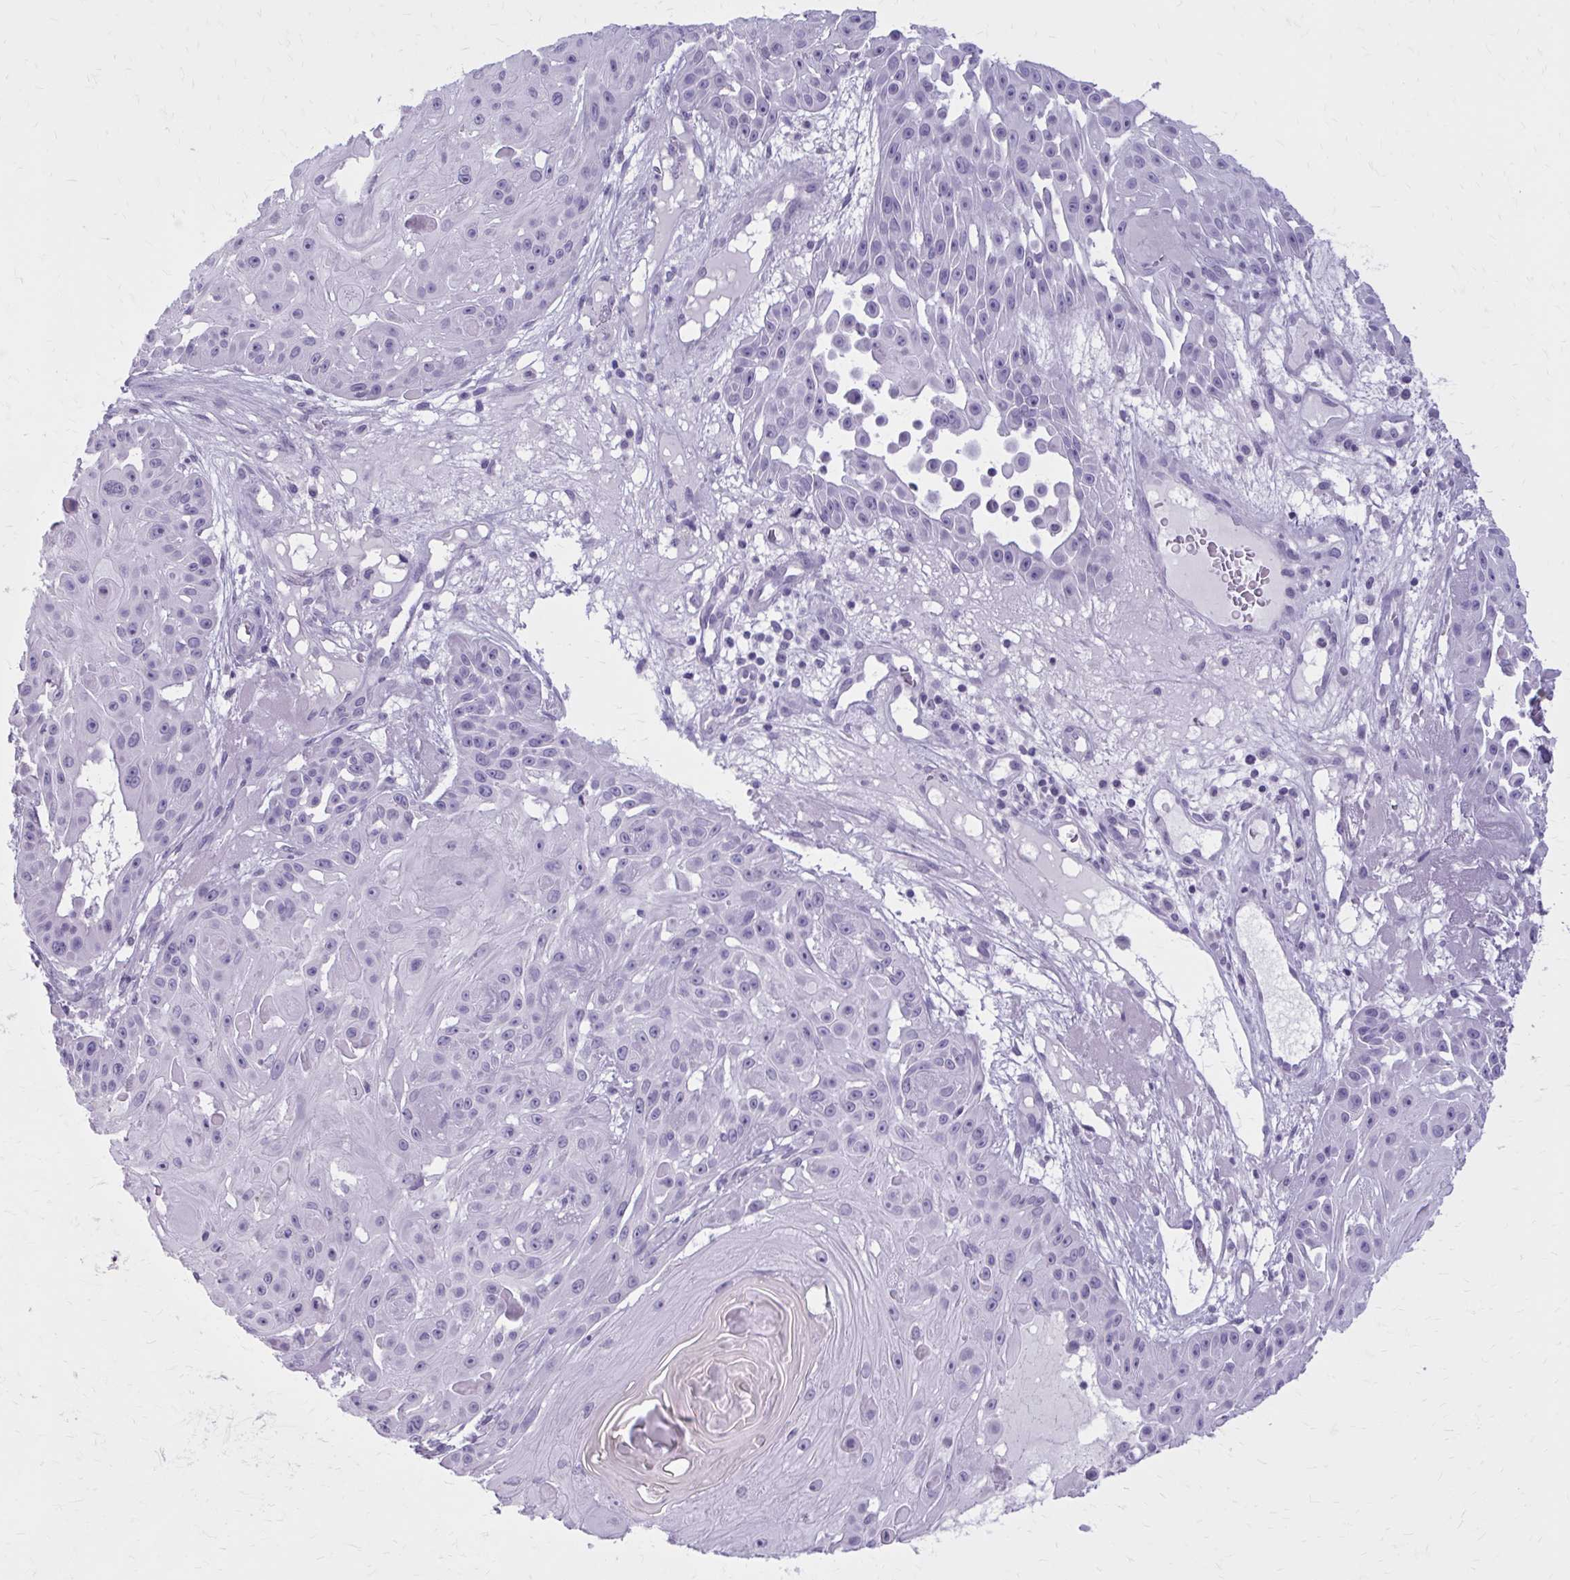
{"staining": {"intensity": "negative", "quantity": "none", "location": "none"}, "tissue": "skin cancer", "cell_type": "Tumor cells", "image_type": "cancer", "snomed": [{"axis": "morphology", "description": "Squamous cell carcinoma, NOS"}, {"axis": "topography", "description": "Skin"}], "caption": "DAB (3,3'-diaminobenzidine) immunohistochemical staining of human squamous cell carcinoma (skin) displays no significant positivity in tumor cells.", "gene": "OR4B1", "patient": {"sex": "male", "age": 91}}